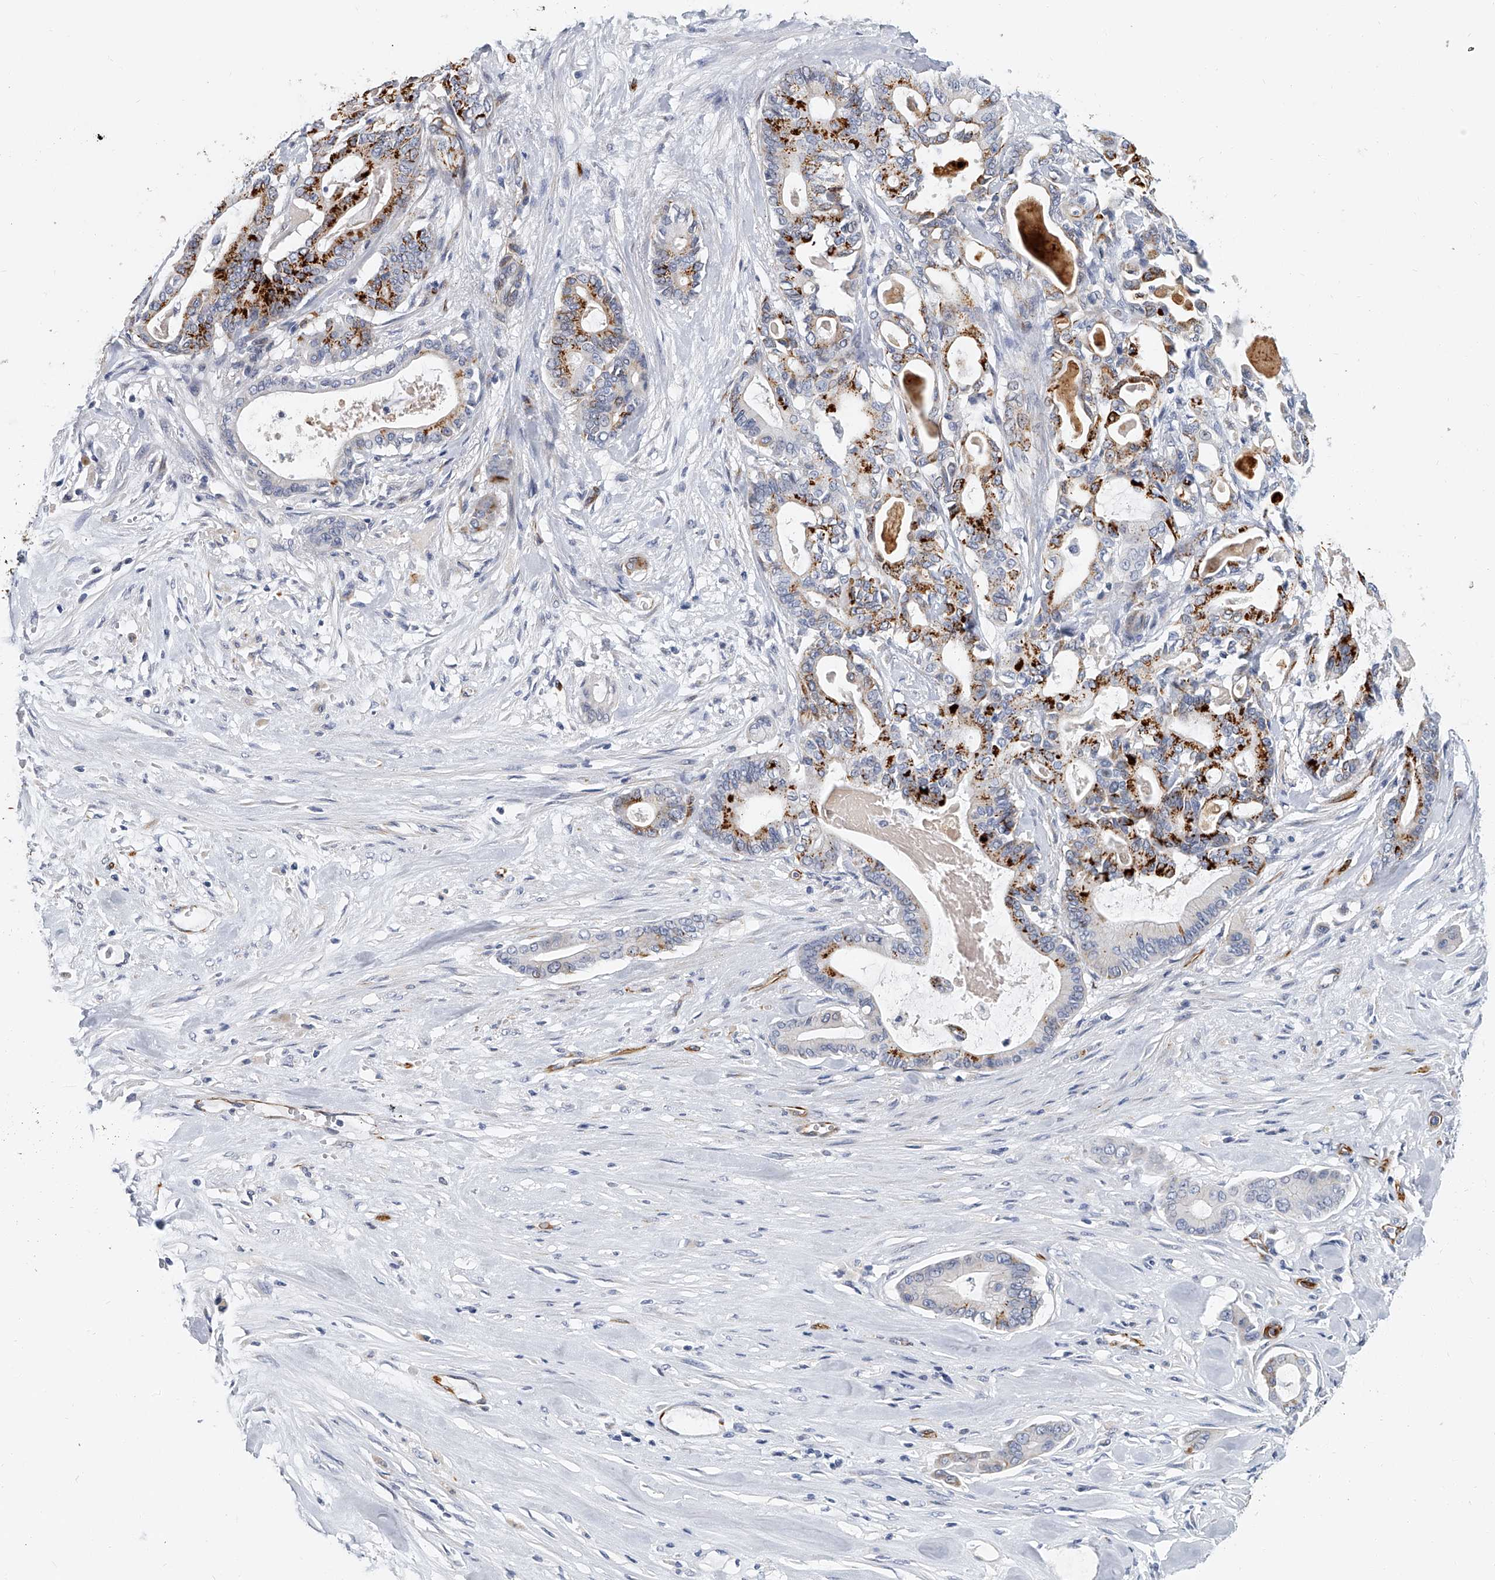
{"staining": {"intensity": "strong", "quantity": "25%-75%", "location": "cytoplasmic/membranous"}, "tissue": "pancreatic cancer", "cell_type": "Tumor cells", "image_type": "cancer", "snomed": [{"axis": "morphology", "description": "Adenocarcinoma, NOS"}, {"axis": "topography", "description": "Pancreas"}], "caption": "Immunohistochemistry histopathology image of pancreatic cancer stained for a protein (brown), which shows high levels of strong cytoplasmic/membranous positivity in about 25%-75% of tumor cells.", "gene": "KIRREL1", "patient": {"sex": "male", "age": 63}}